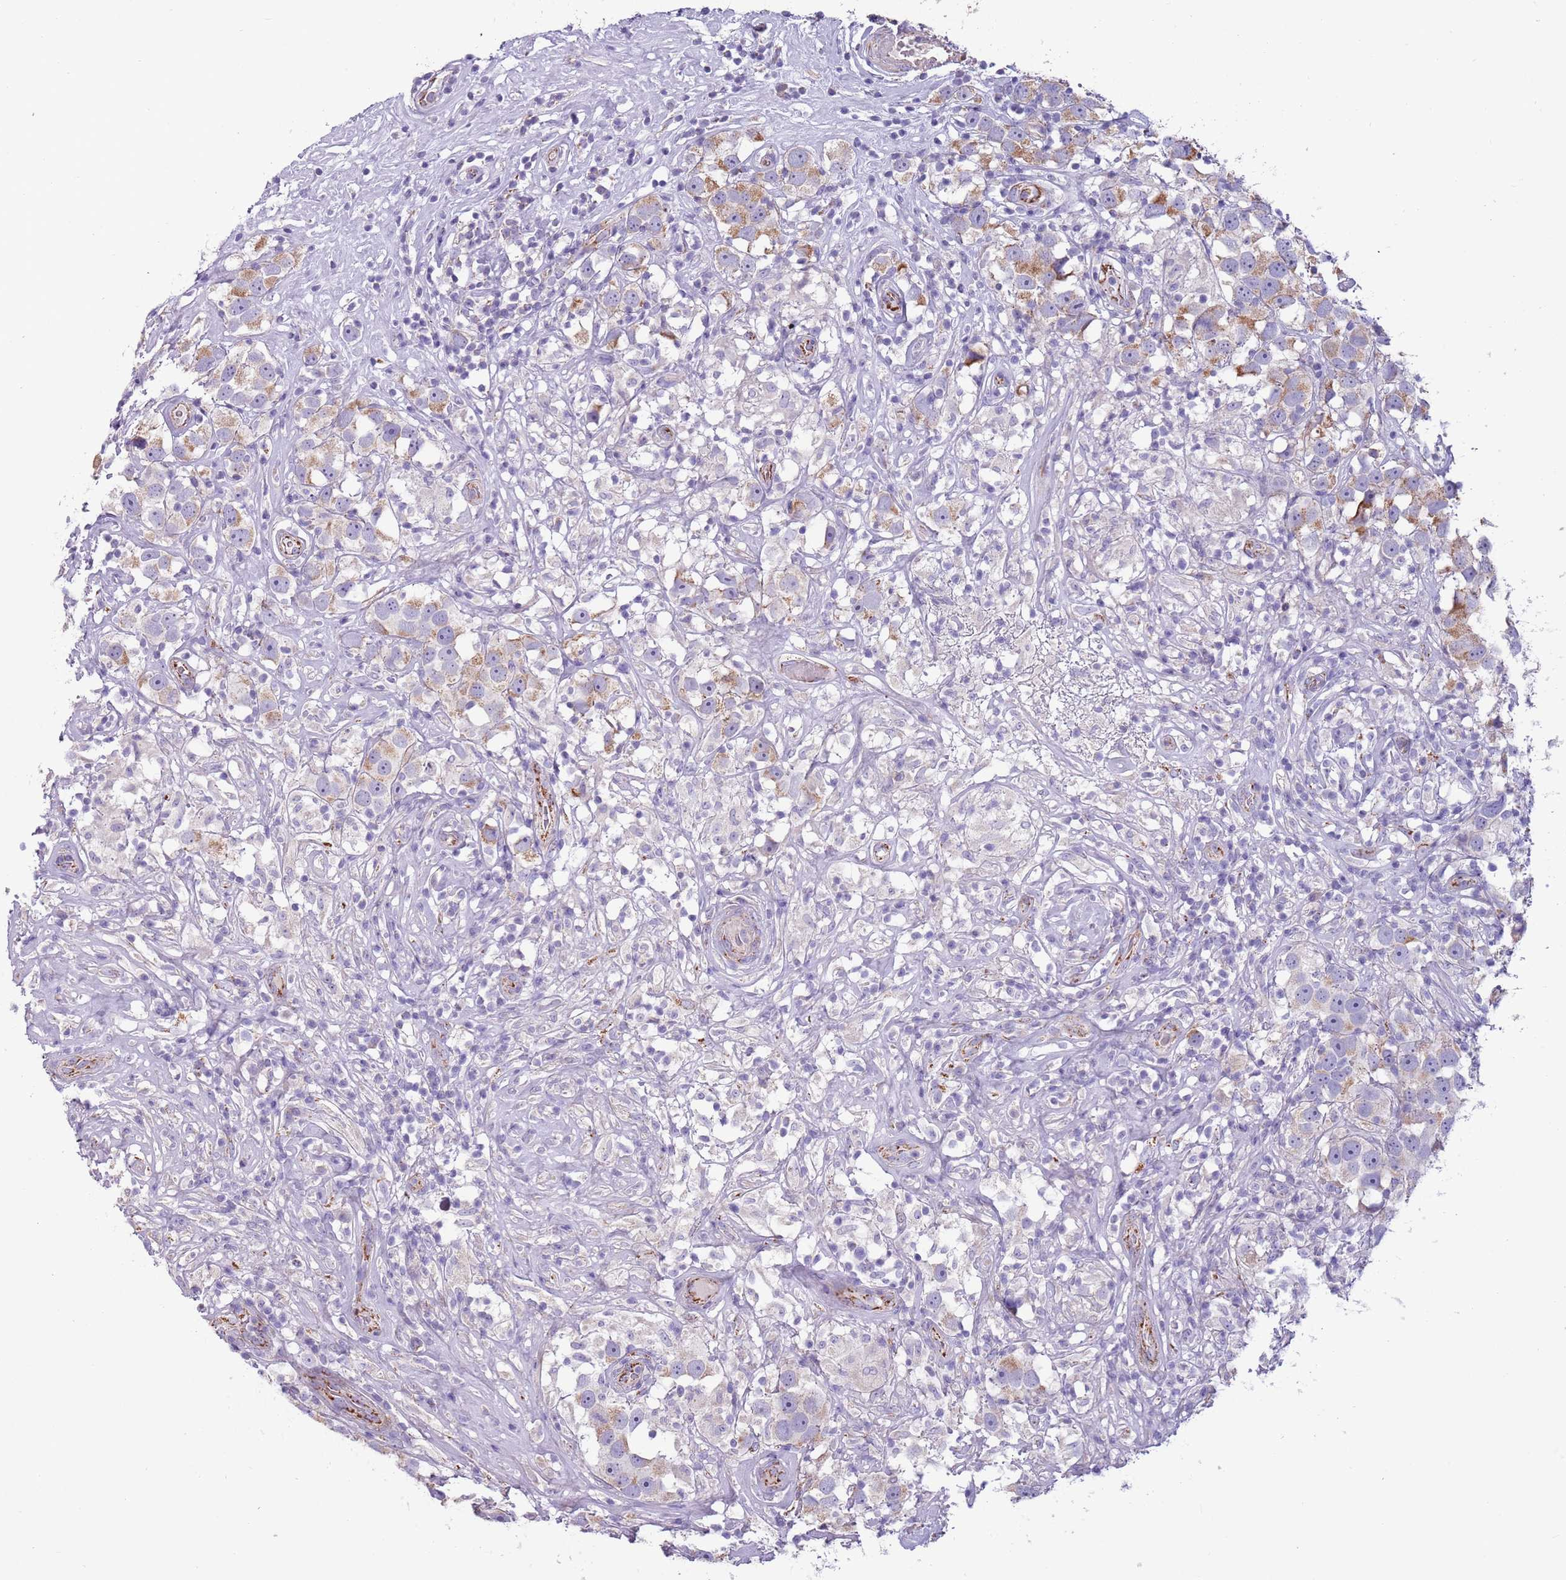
{"staining": {"intensity": "moderate", "quantity": "25%-75%", "location": "cytoplasmic/membranous"}, "tissue": "testis cancer", "cell_type": "Tumor cells", "image_type": "cancer", "snomed": [{"axis": "morphology", "description": "Seminoma, NOS"}, {"axis": "topography", "description": "Testis"}], "caption": "High-power microscopy captured an immunohistochemistry (IHC) photomicrograph of testis cancer (seminoma), revealing moderate cytoplasmic/membranous staining in approximately 25%-75% of tumor cells.", "gene": "RNF222", "patient": {"sex": "male", "age": 49}}